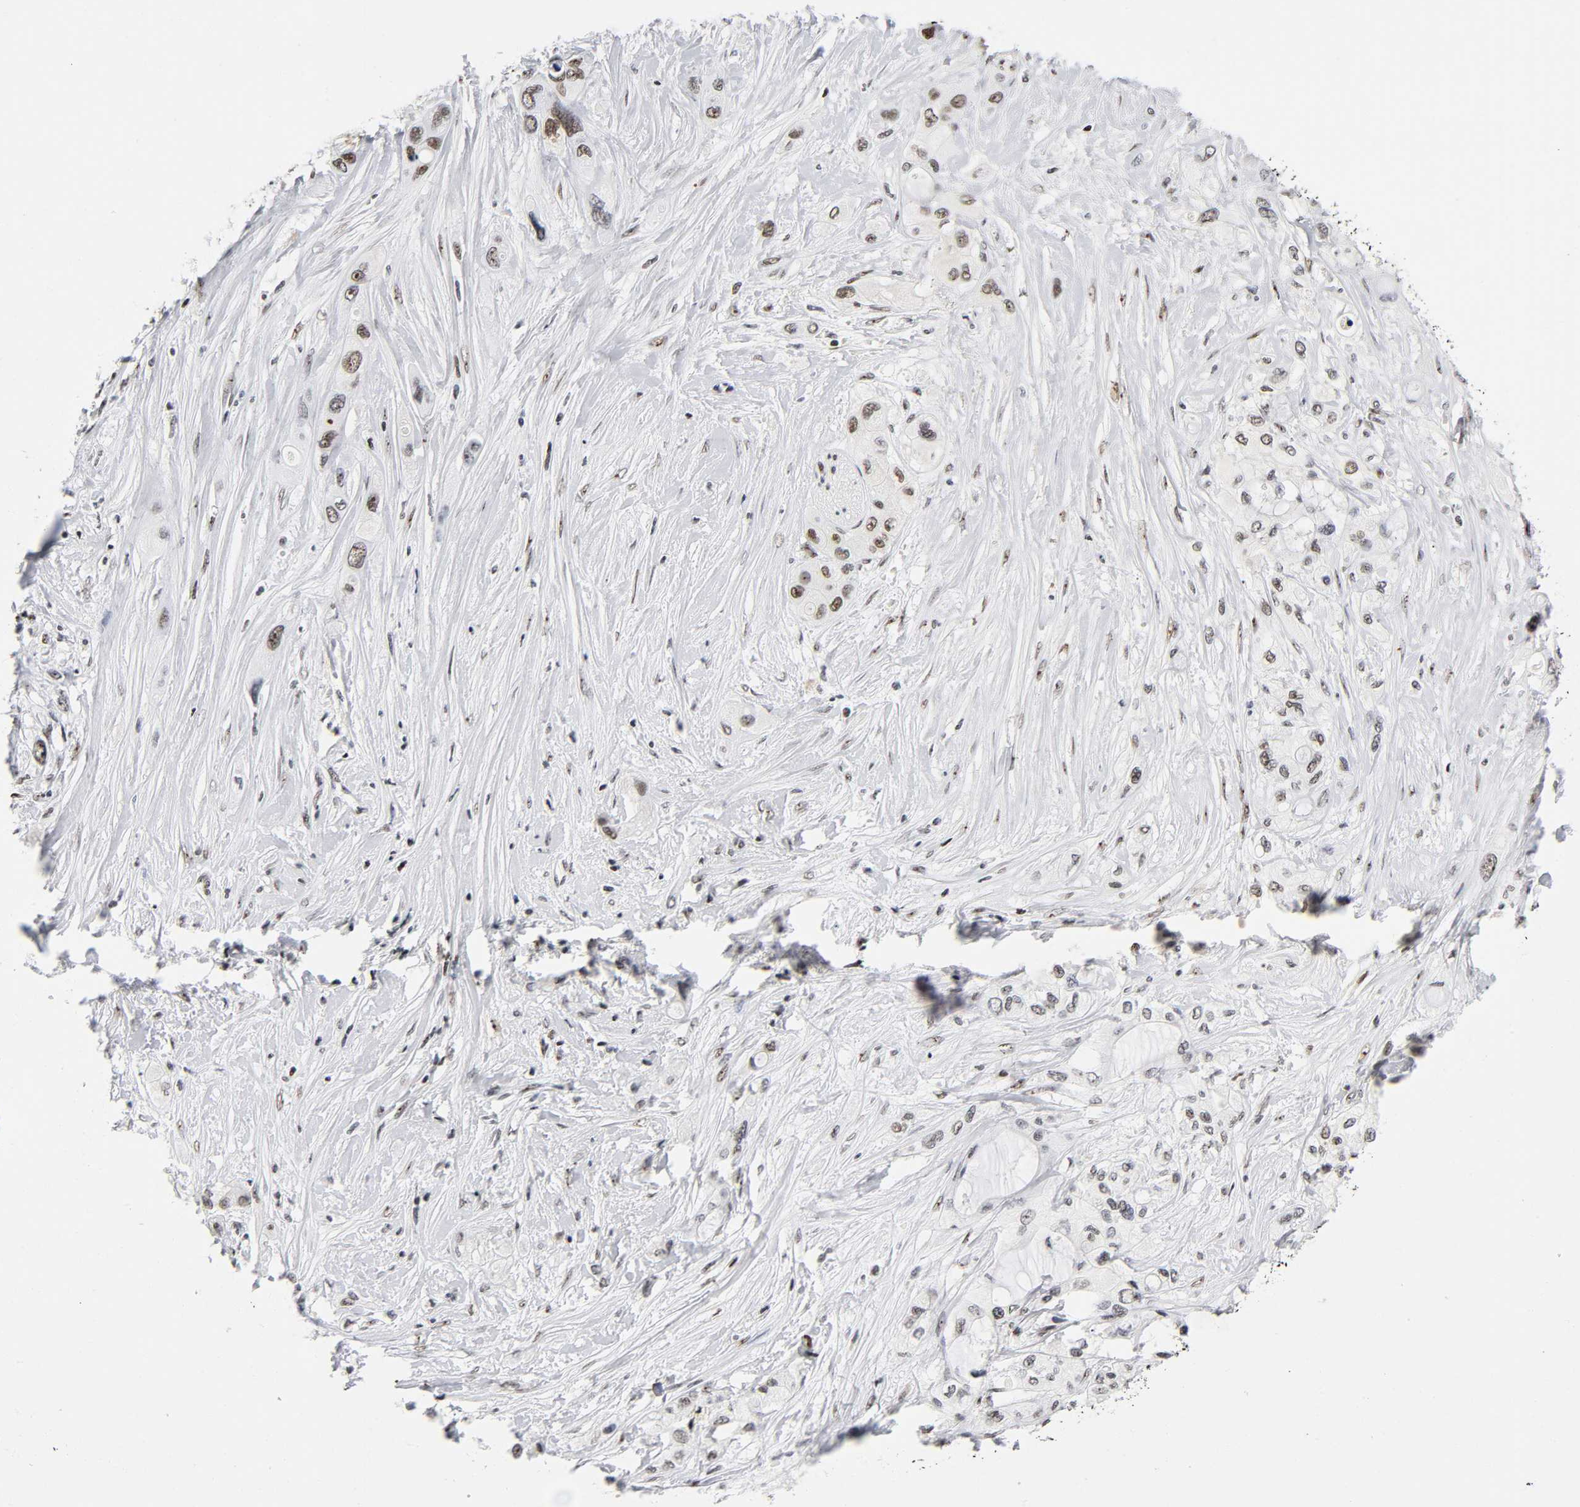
{"staining": {"intensity": "moderate", "quantity": "25%-75%", "location": "nuclear"}, "tissue": "pancreatic cancer", "cell_type": "Tumor cells", "image_type": "cancer", "snomed": [{"axis": "morphology", "description": "Adenocarcinoma, NOS"}, {"axis": "topography", "description": "Pancreas"}], "caption": "Brown immunohistochemical staining in human pancreatic cancer reveals moderate nuclear staining in about 25%-75% of tumor cells.", "gene": "UBTF", "patient": {"sex": "female", "age": 59}}